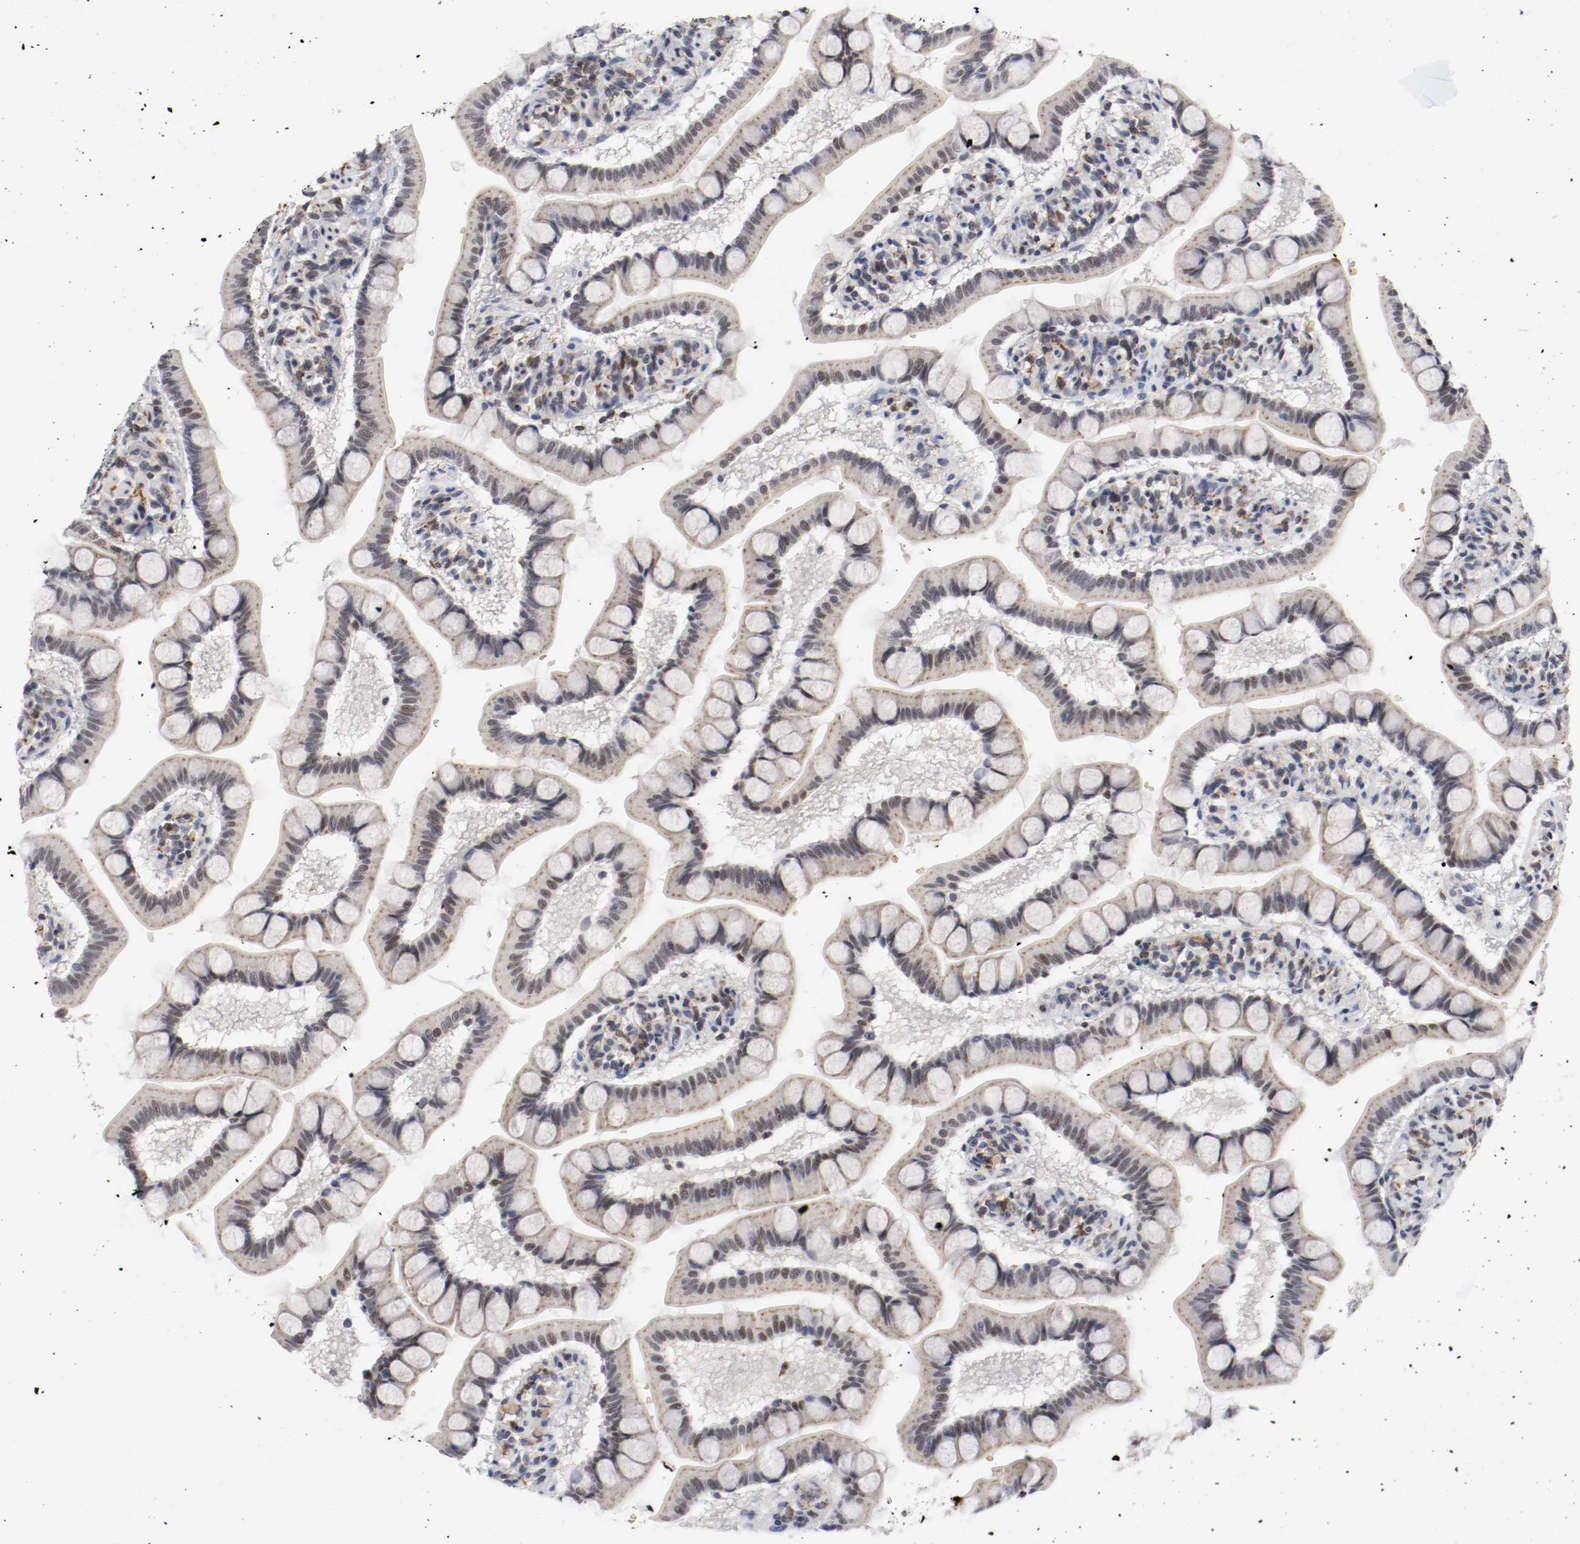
{"staining": {"intensity": "weak", "quantity": "25%-75%", "location": "cytoplasmic/membranous"}, "tissue": "small intestine", "cell_type": "Glandular cells", "image_type": "normal", "snomed": [{"axis": "morphology", "description": "Normal tissue, NOS"}, {"axis": "topography", "description": "Small intestine"}], "caption": "Protein expression analysis of benign small intestine displays weak cytoplasmic/membranous positivity in approximately 25%-75% of glandular cells. The staining was performed using DAB (3,3'-diaminobenzidine) to visualize the protein expression in brown, while the nuclei were stained in blue with hematoxylin (Magnification: 20x).", "gene": "JUND", "patient": {"sex": "male", "age": 41}}